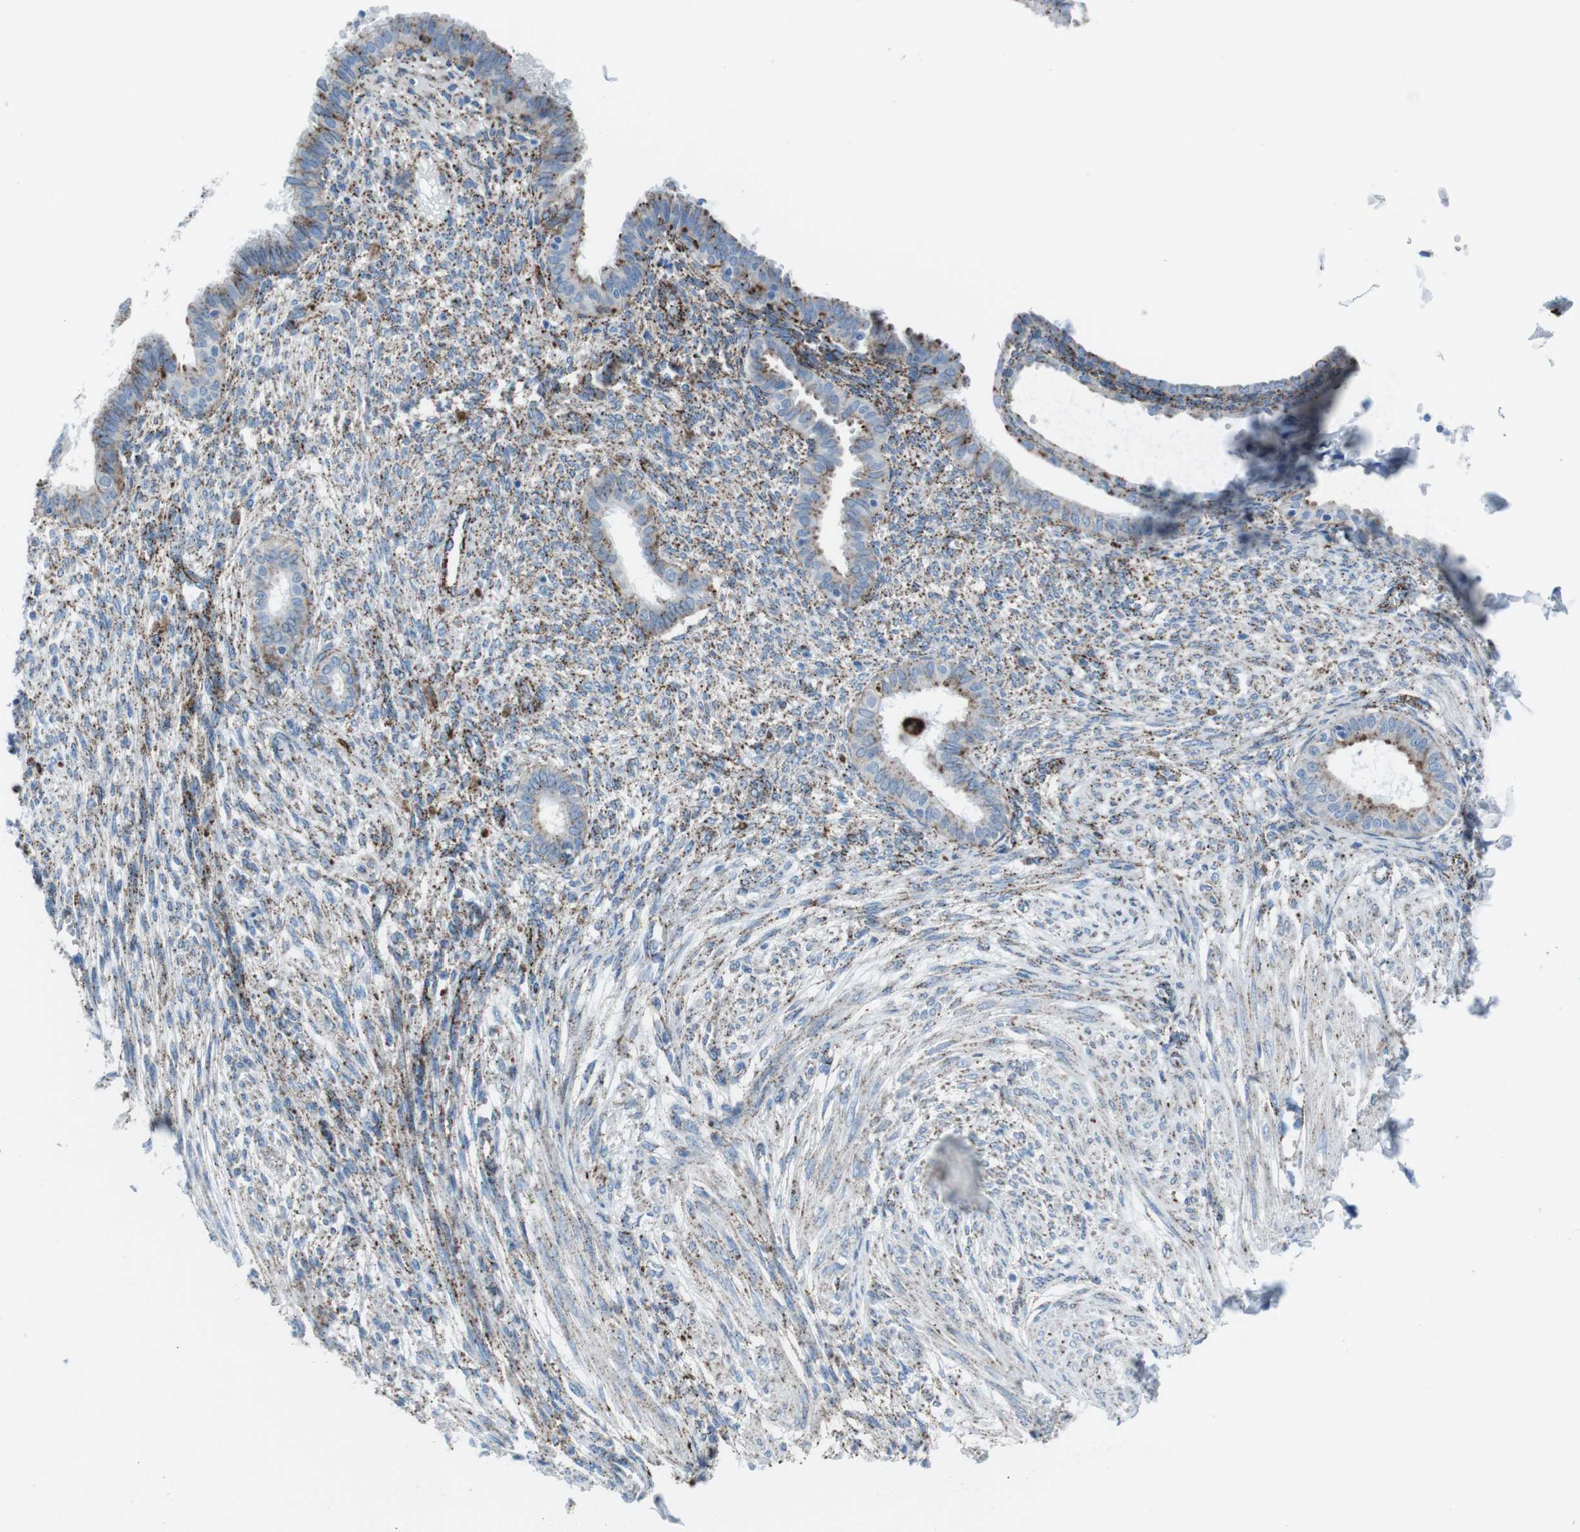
{"staining": {"intensity": "moderate", "quantity": ">75%", "location": "cytoplasmic/membranous"}, "tissue": "endometrium", "cell_type": "Cells in endometrial stroma", "image_type": "normal", "snomed": [{"axis": "morphology", "description": "Normal tissue, NOS"}, {"axis": "topography", "description": "Endometrium"}], "caption": "Endometrium stained with immunohistochemistry (IHC) exhibits moderate cytoplasmic/membranous positivity in about >75% of cells in endometrial stroma.", "gene": "SCARB2", "patient": {"sex": "female", "age": 72}}